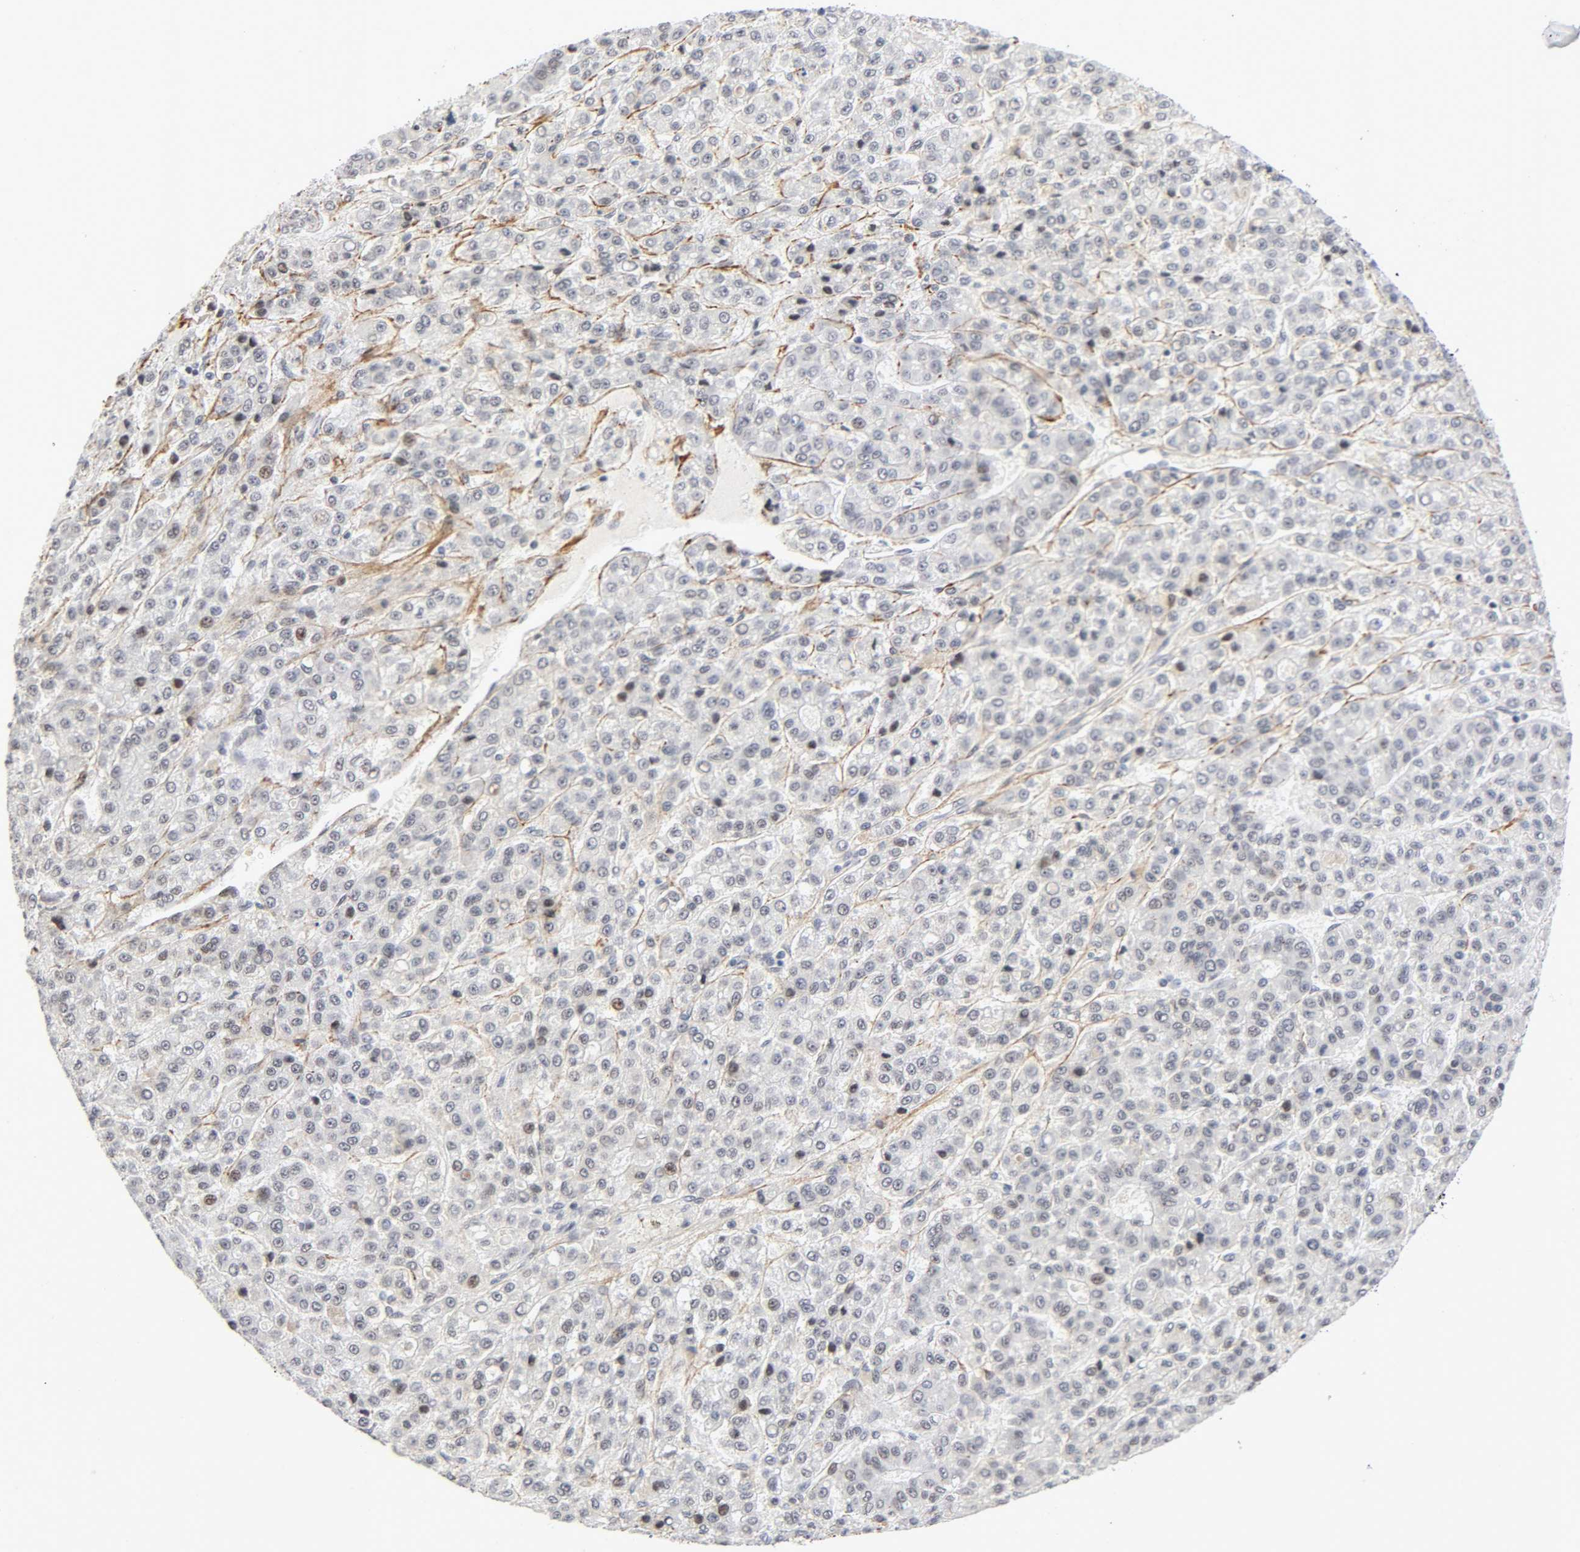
{"staining": {"intensity": "negative", "quantity": "none", "location": "none"}, "tissue": "liver cancer", "cell_type": "Tumor cells", "image_type": "cancer", "snomed": [{"axis": "morphology", "description": "Carcinoma, Hepatocellular, NOS"}, {"axis": "topography", "description": "Liver"}], "caption": "Protein analysis of hepatocellular carcinoma (liver) reveals no significant expression in tumor cells.", "gene": "DIDO1", "patient": {"sex": "male", "age": 70}}